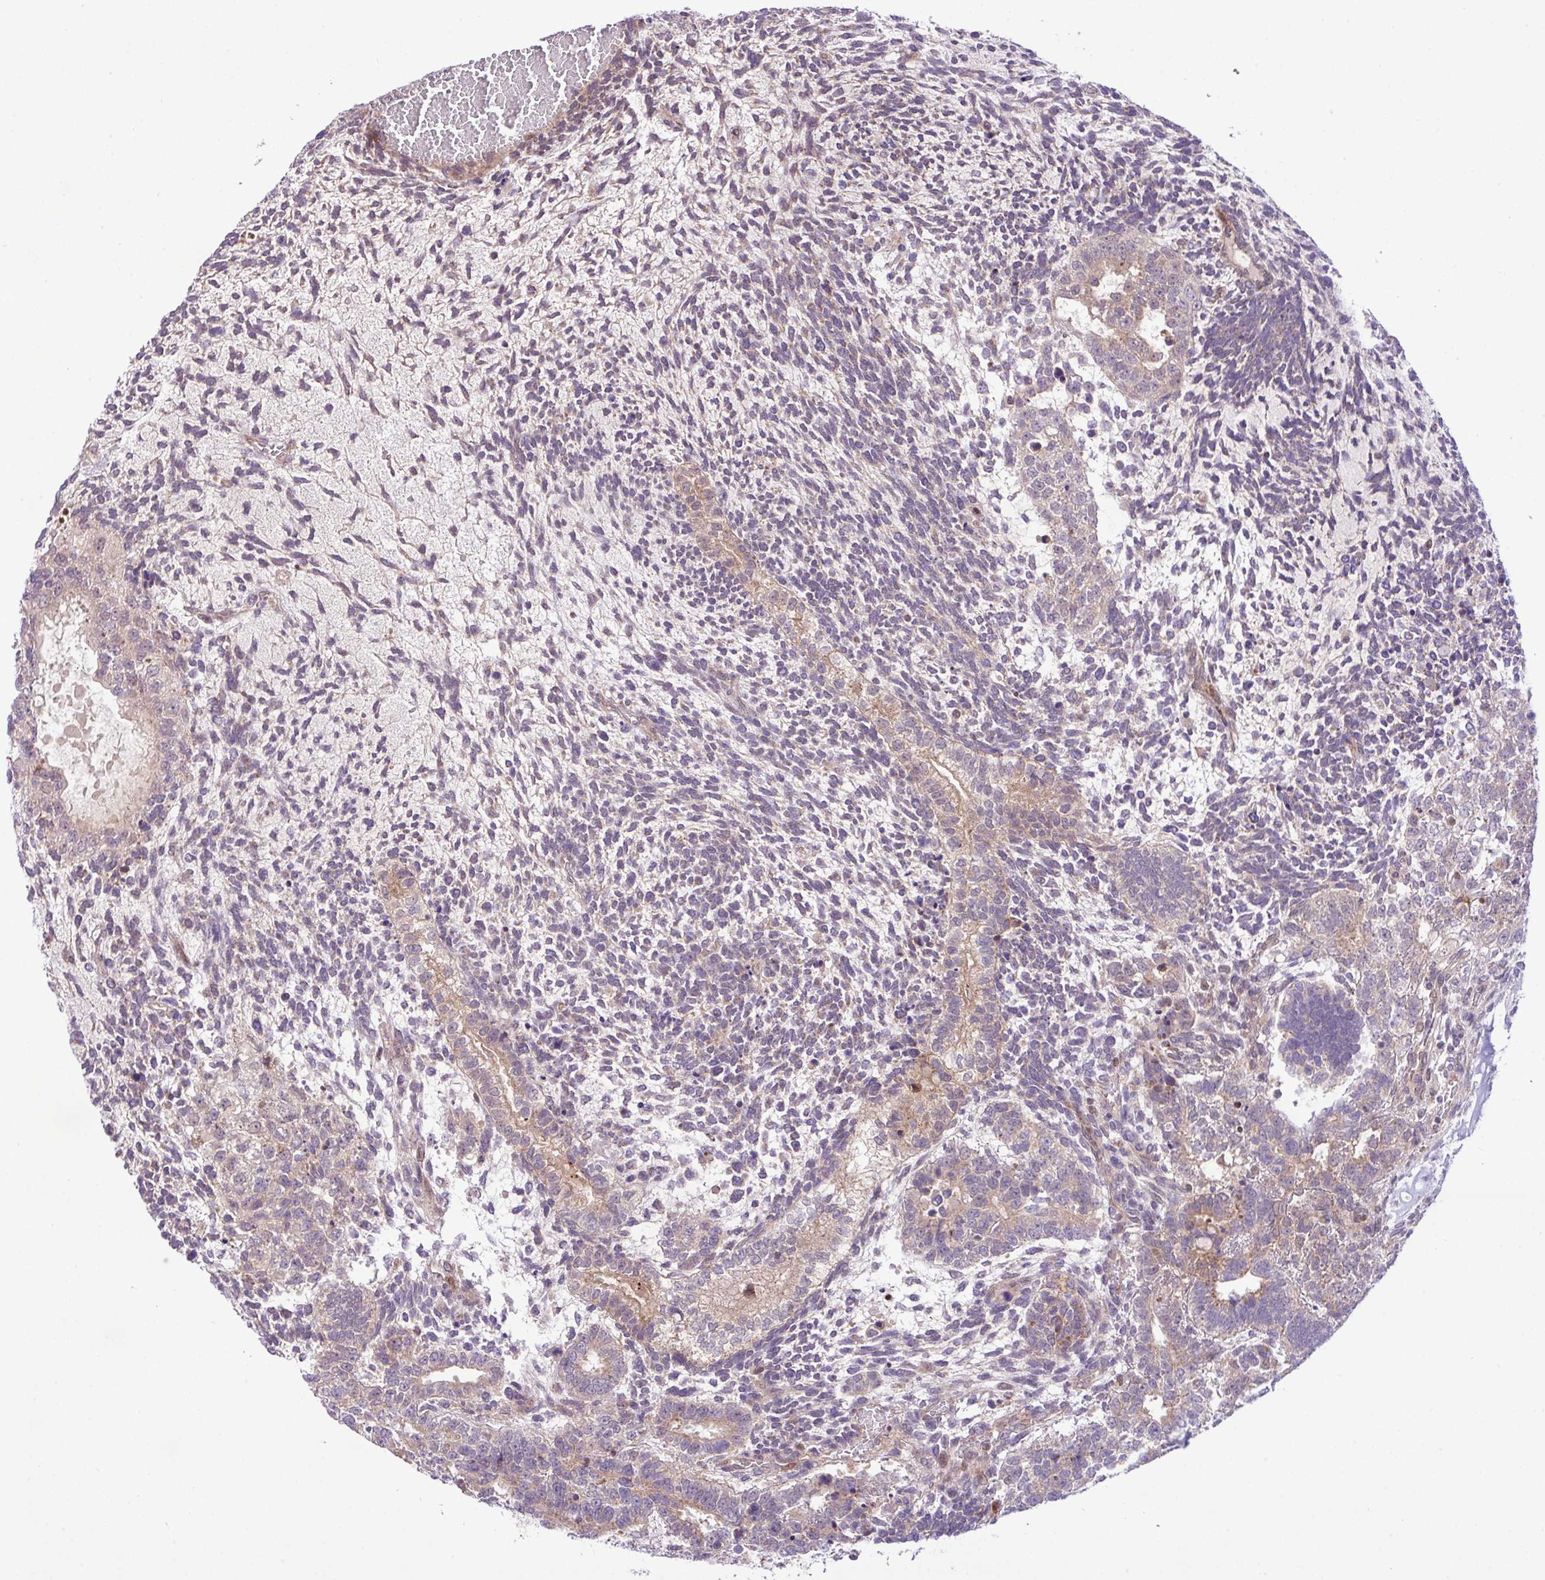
{"staining": {"intensity": "moderate", "quantity": "<25%", "location": "cytoplasmic/membranous"}, "tissue": "testis cancer", "cell_type": "Tumor cells", "image_type": "cancer", "snomed": [{"axis": "morphology", "description": "Carcinoma, Embryonal, NOS"}, {"axis": "topography", "description": "Testis"}], "caption": "This is a micrograph of IHC staining of testis cancer (embryonal carcinoma), which shows moderate positivity in the cytoplasmic/membranous of tumor cells.", "gene": "B3GNT9", "patient": {"sex": "male", "age": 23}}